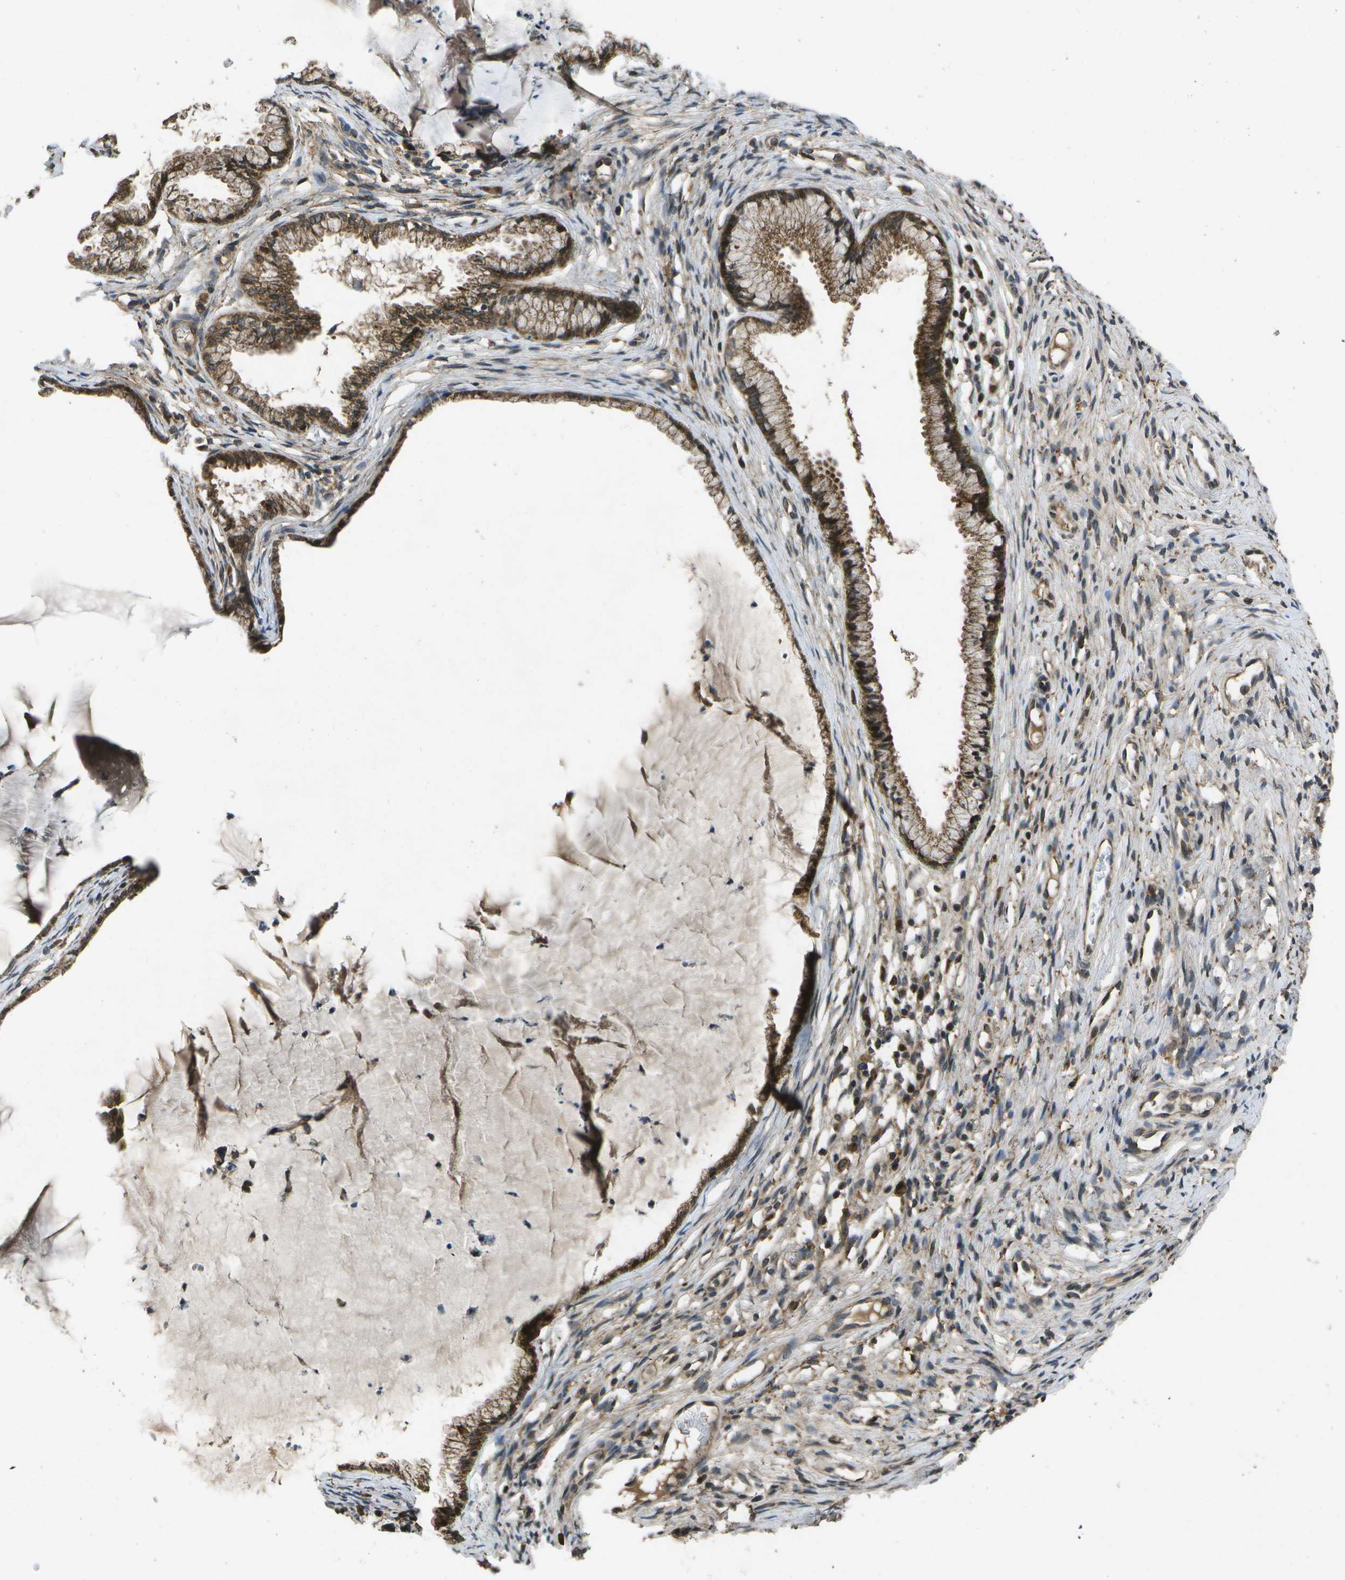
{"staining": {"intensity": "moderate", "quantity": ">75%", "location": "cytoplasmic/membranous"}, "tissue": "cervix", "cell_type": "Glandular cells", "image_type": "normal", "snomed": [{"axis": "morphology", "description": "Normal tissue, NOS"}, {"axis": "topography", "description": "Cervix"}], "caption": "A brown stain labels moderate cytoplasmic/membranous staining of a protein in glandular cells of normal cervix. Immunohistochemistry (ihc) stains the protein in brown and the nuclei are stained blue.", "gene": "HFE", "patient": {"sex": "female", "age": 77}}